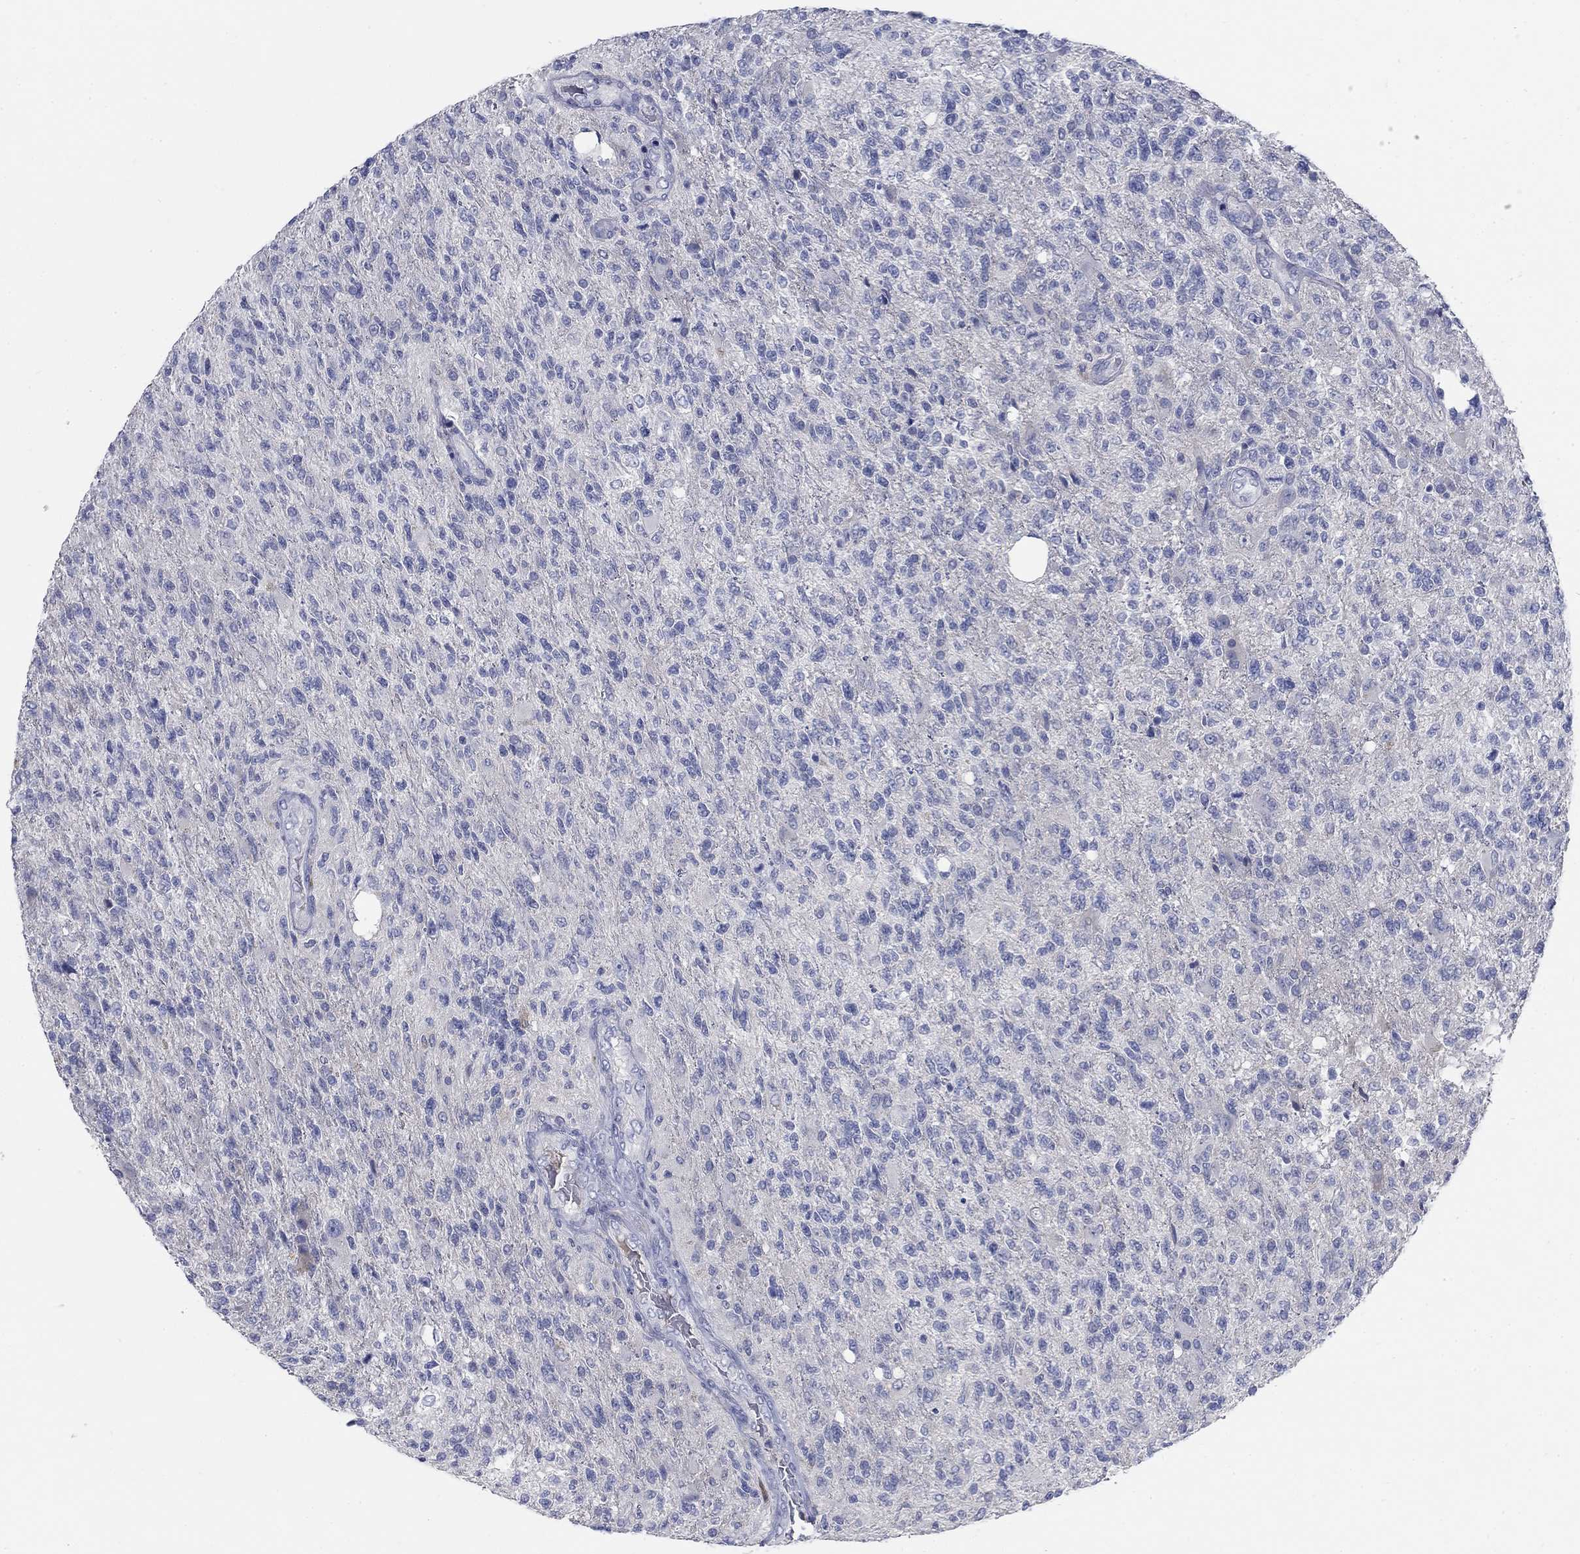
{"staining": {"intensity": "negative", "quantity": "none", "location": "none"}, "tissue": "glioma", "cell_type": "Tumor cells", "image_type": "cancer", "snomed": [{"axis": "morphology", "description": "Glioma, malignant, High grade"}, {"axis": "topography", "description": "Brain"}], "caption": "A histopathology image of malignant high-grade glioma stained for a protein shows no brown staining in tumor cells.", "gene": "TMEM249", "patient": {"sex": "male", "age": 56}}